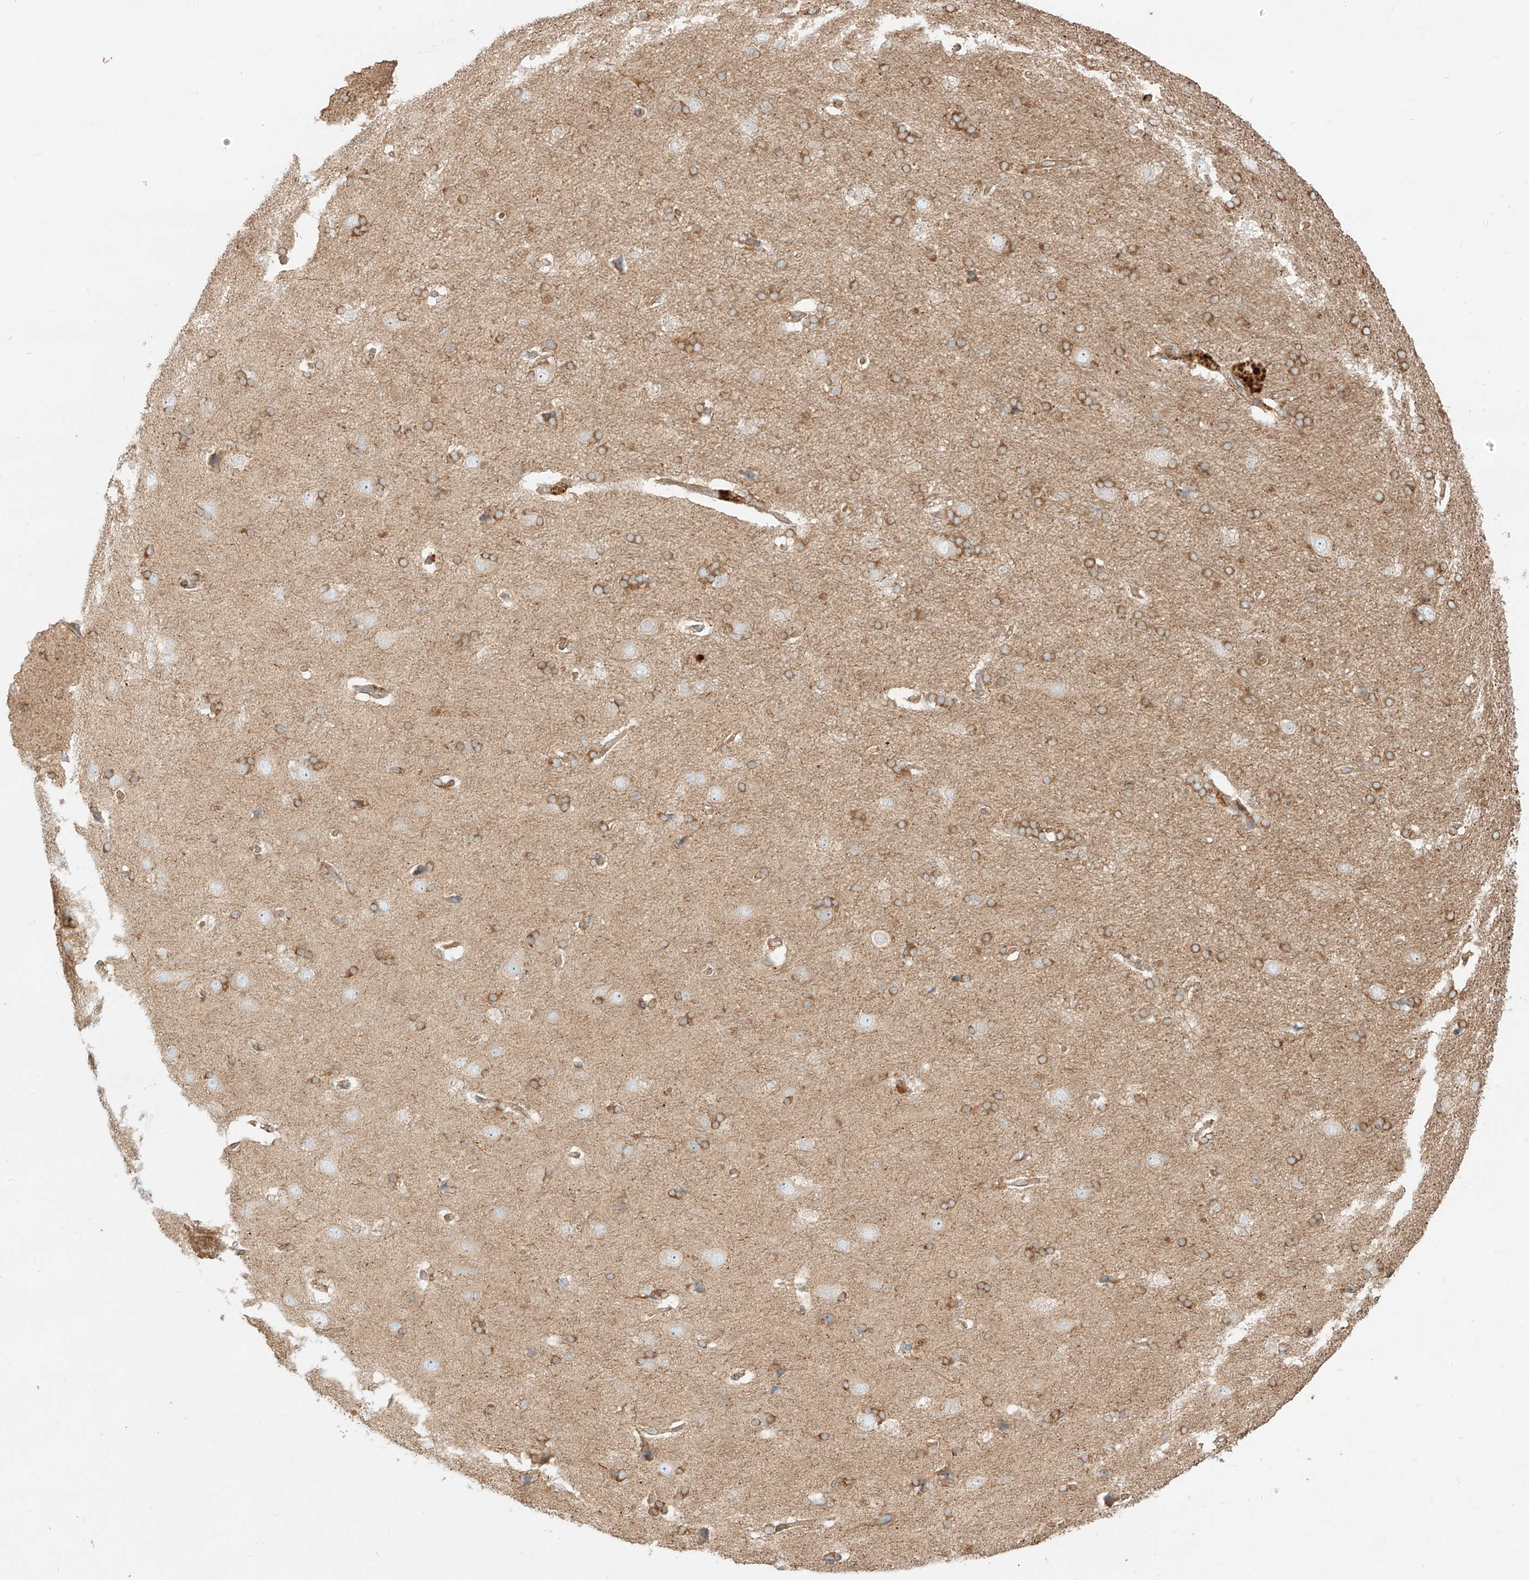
{"staining": {"intensity": "weak", "quantity": ">75%", "location": "cytoplasmic/membranous"}, "tissue": "cerebral cortex", "cell_type": "Endothelial cells", "image_type": "normal", "snomed": [{"axis": "morphology", "description": "Normal tissue, NOS"}, {"axis": "topography", "description": "Cerebral cortex"}], "caption": "Cerebral cortex stained with DAB (3,3'-diaminobenzidine) immunohistochemistry shows low levels of weak cytoplasmic/membranous positivity in about >75% of endothelial cells.", "gene": "SNX9", "patient": {"sex": "male", "age": 62}}